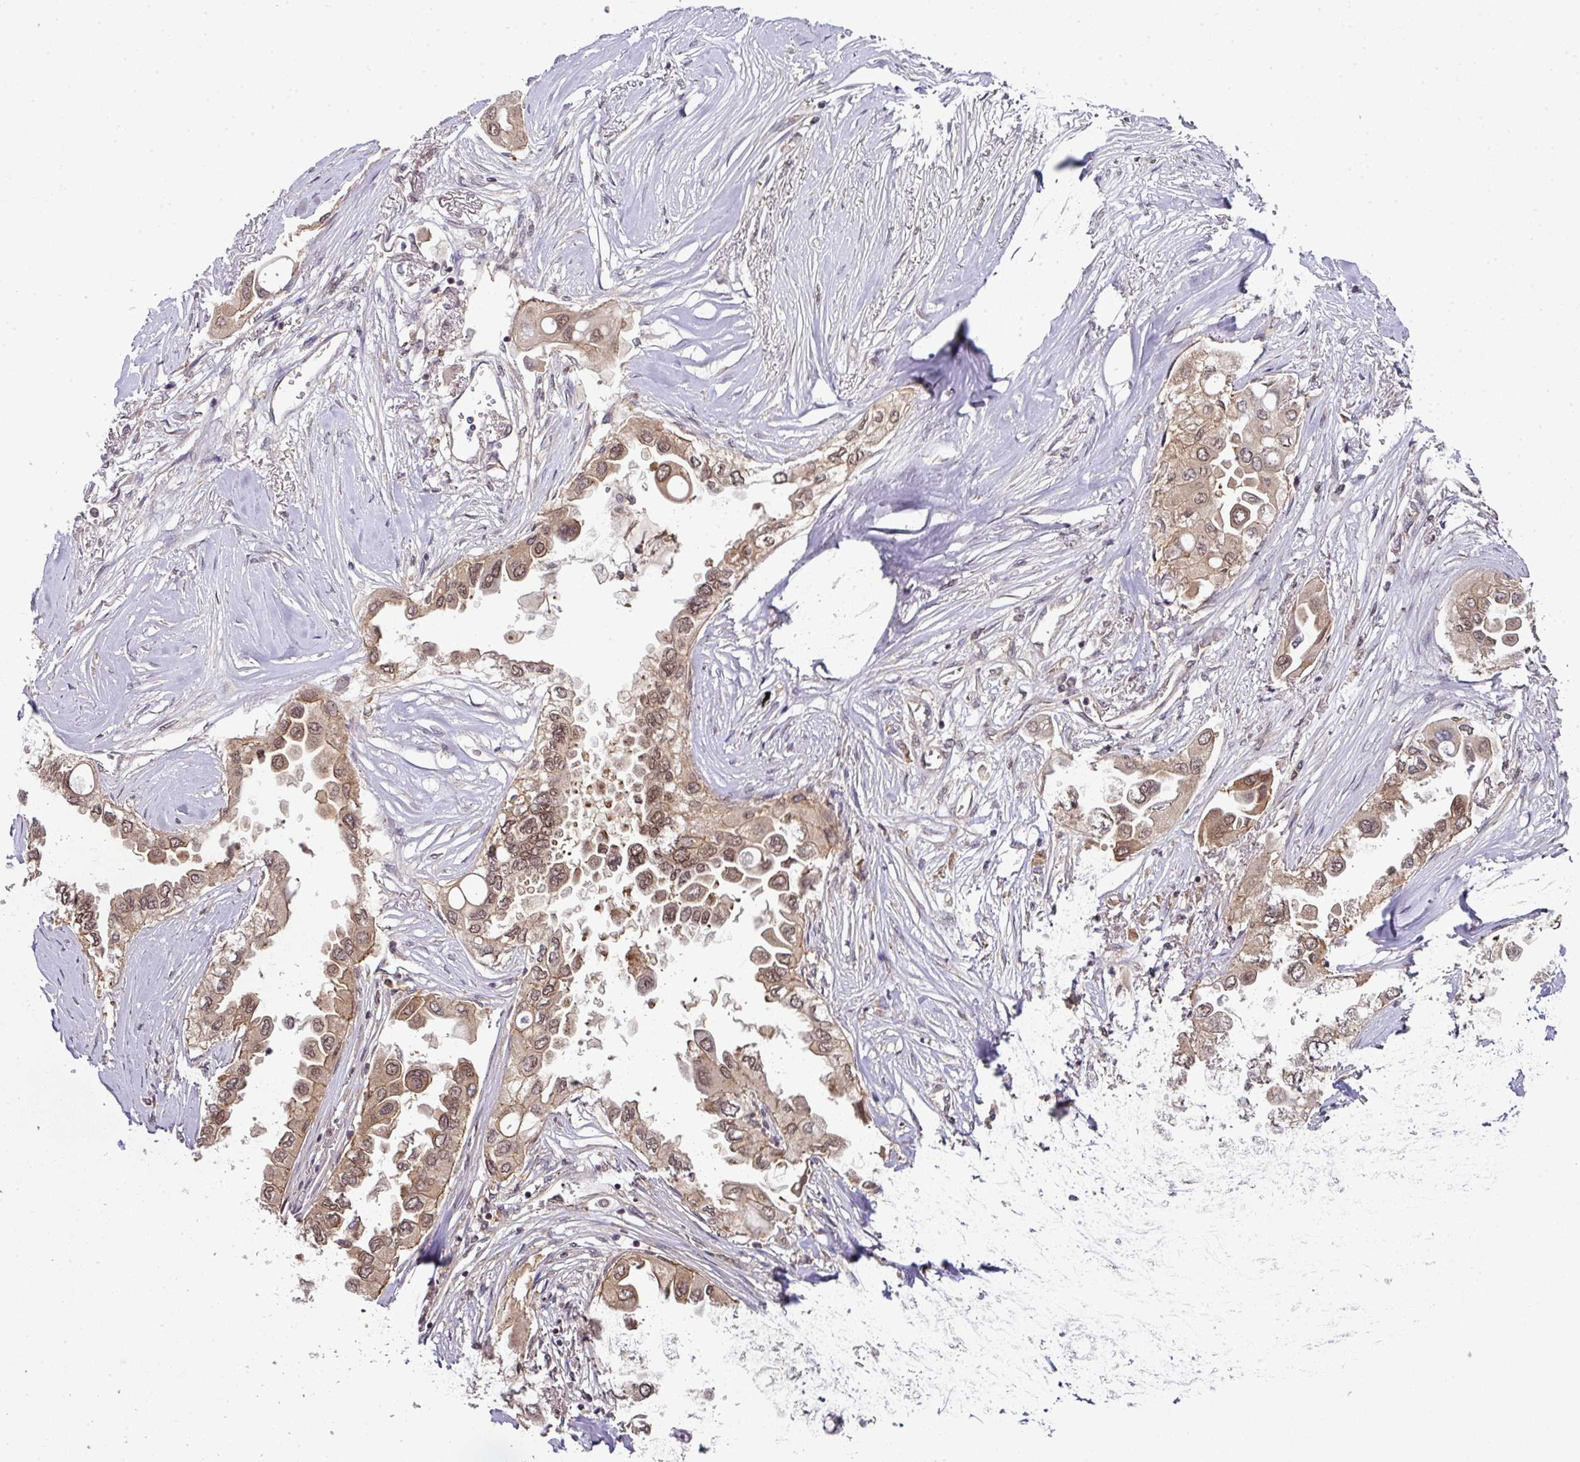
{"staining": {"intensity": "moderate", "quantity": ">75%", "location": "cytoplasmic/membranous,nuclear"}, "tissue": "lung cancer", "cell_type": "Tumor cells", "image_type": "cancer", "snomed": [{"axis": "morphology", "description": "Adenocarcinoma, NOS"}, {"axis": "topography", "description": "Lung"}], "caption": "IHC of adenocarcinoma (lung) demonstrates medium levels of moderate cytoplasmic/membranous and nuclear staining in approximately >75% of tumor cells.", "gene": "ANKRD18A", "patient": {"sex": "female", "age": 76}}